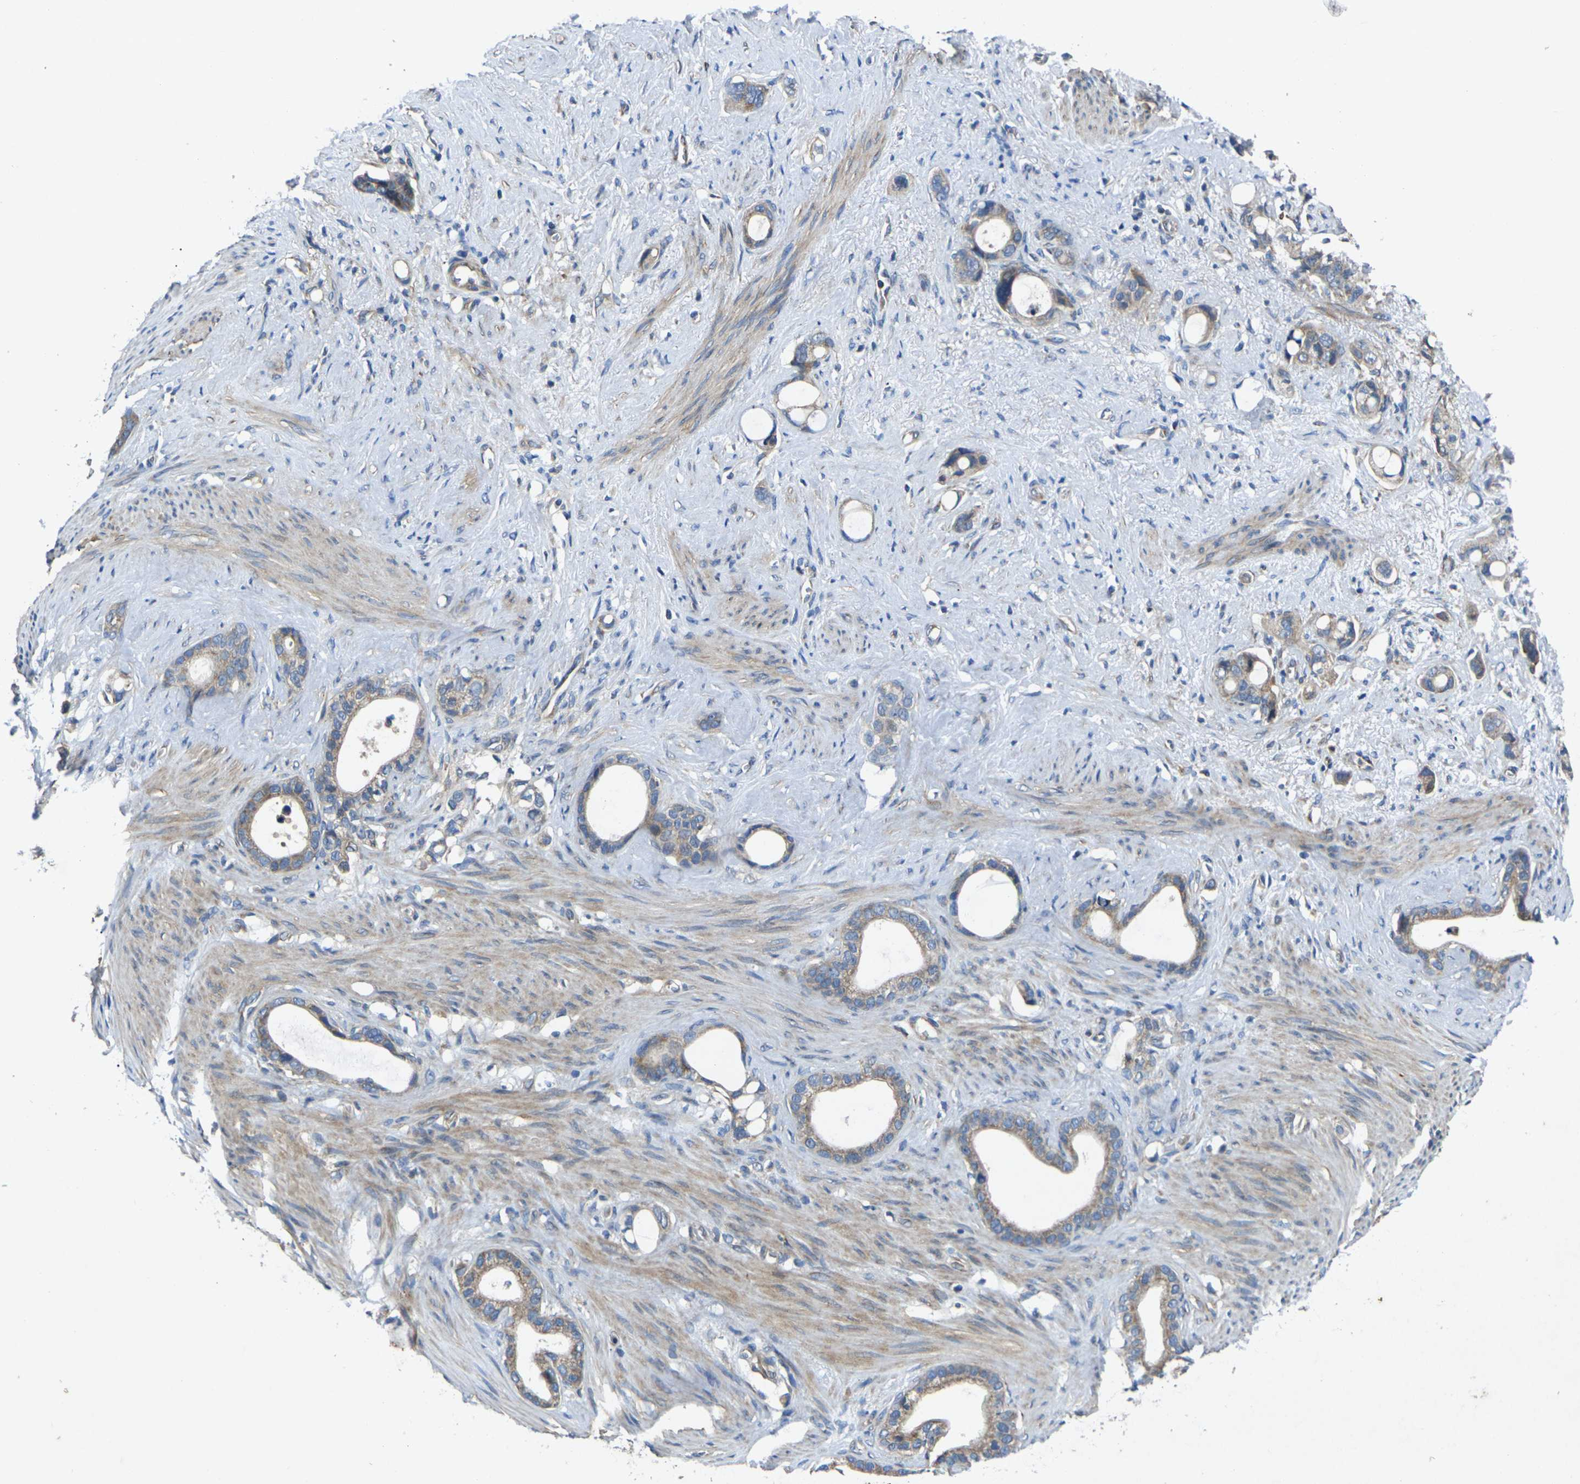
{"staining": {"intensity": "moderate", "quantity": ">75%", "location": "cytoplasmic/membranous"}, "tissue": "stomach cancer", "cell_type": "Tumor cells", "image_type": "cancer", "snomed": [{"axis": "morphology", "description": "Adenocarcinoma, NOS"}, {"axis": "topography", "description": "Stomach"}], "caption": "IHC (DAB) staining of adenocarcinoma (stomach) displays moderate cytoplasmic/membranous protein staining in about >75% of tumor cells.", "gene": "KIF1B", "patient": {"sex": "female", "age": 75}}